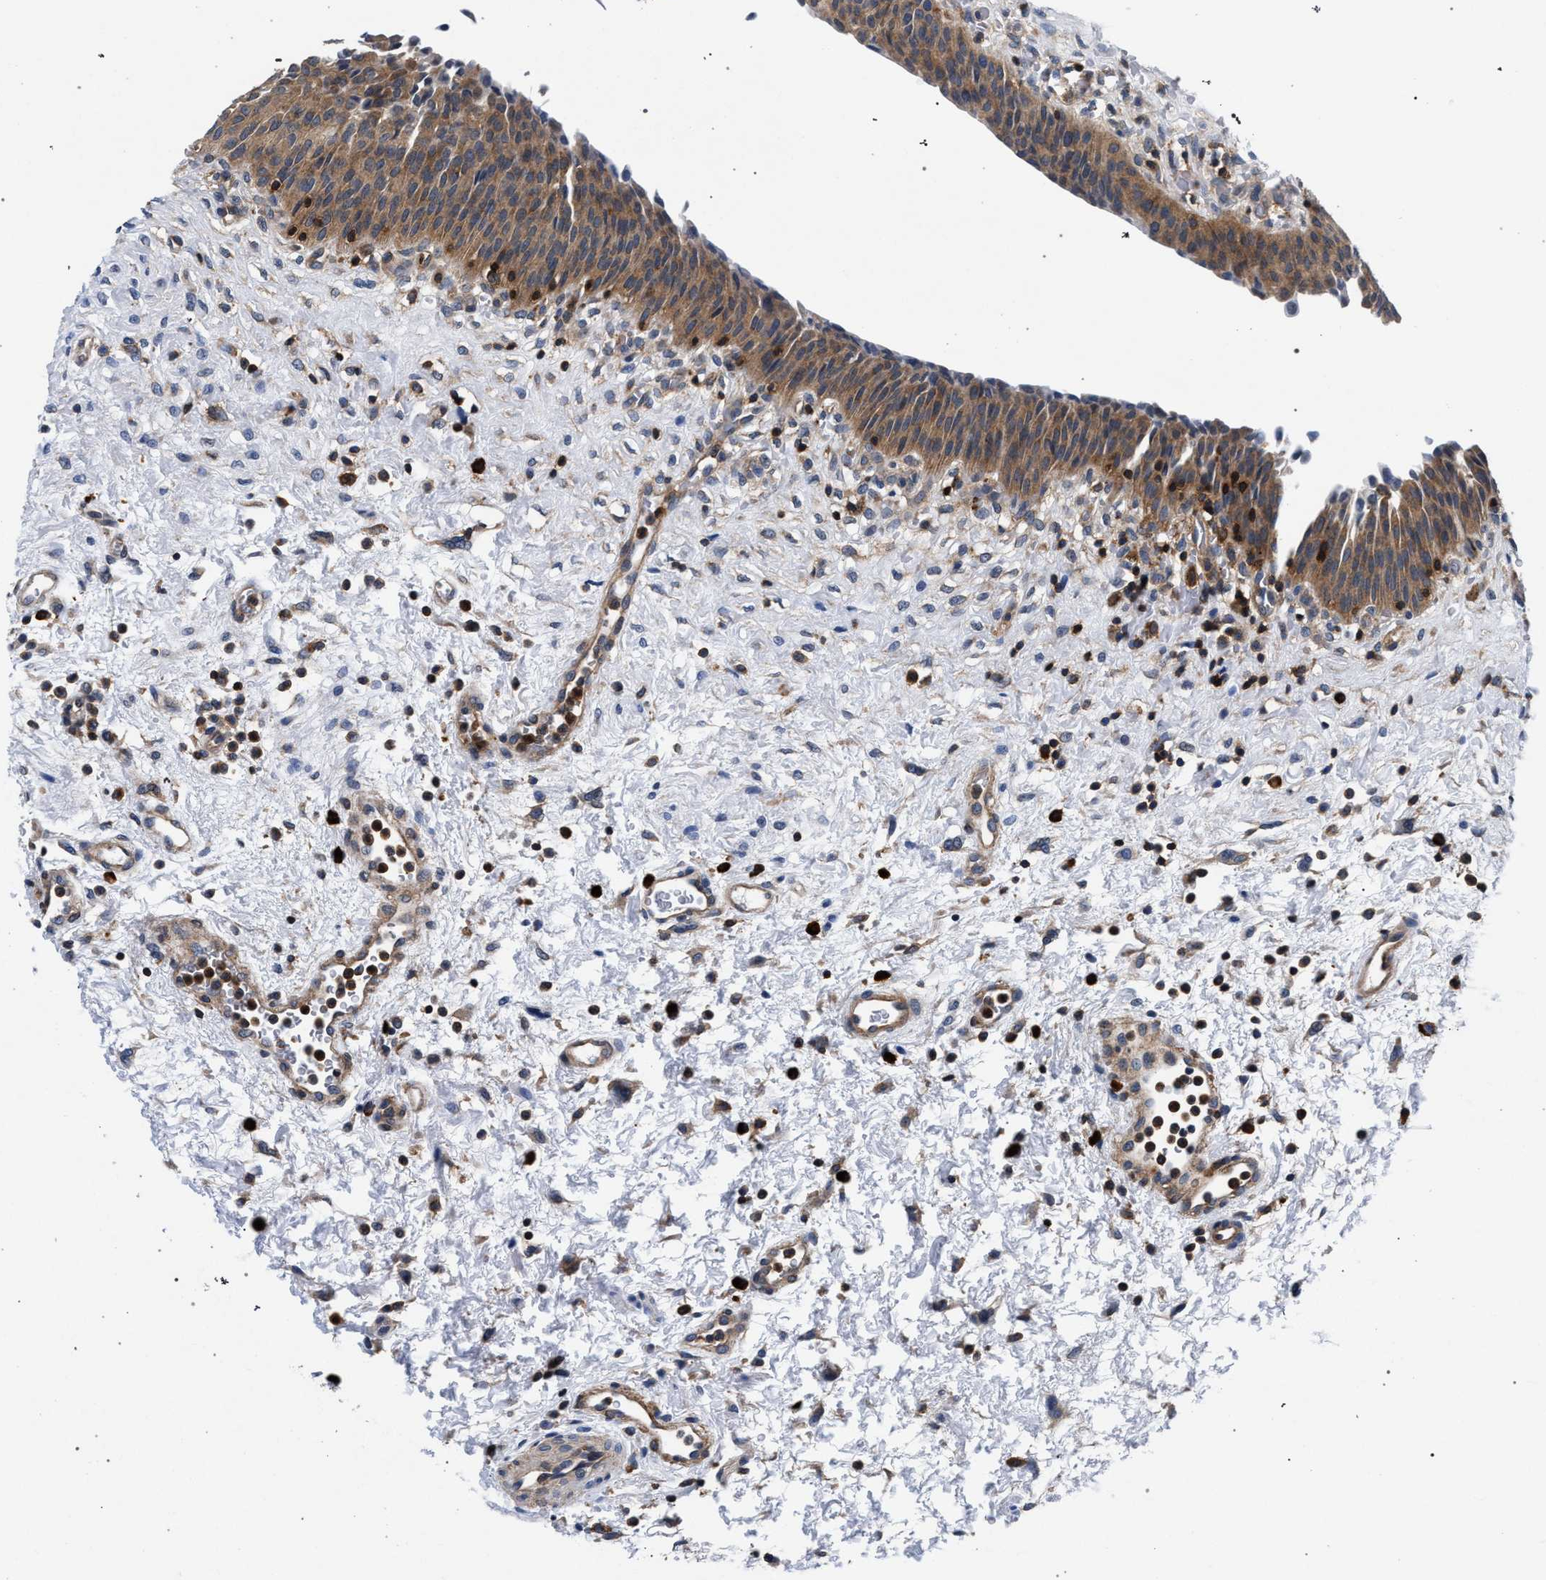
{"staining": {"intensity": "moderate", "quantity": ">75%", "location": "cytoplasmic/membranous"}, "tissue": "urinary bladder", "cell_type": "Urothelial cells", "image_type": "normal", "snomed": [{"axis": "morphology", "description": "Normal tissue, NOS"}, {"axis": "morphology", "description": "Dysplasia, NOS"}, {"axis": "topography", "description": "Urinary bladder"}], "caption": "A micrograph showing moderate cytoplasmic/membranous staining in approximately >75% of urothelial cells in normal urinary bladder, as visualized by brown immunohistochemical staining.", "gene": "LASP1", "patient": {"sex": "male", "age": 35}}